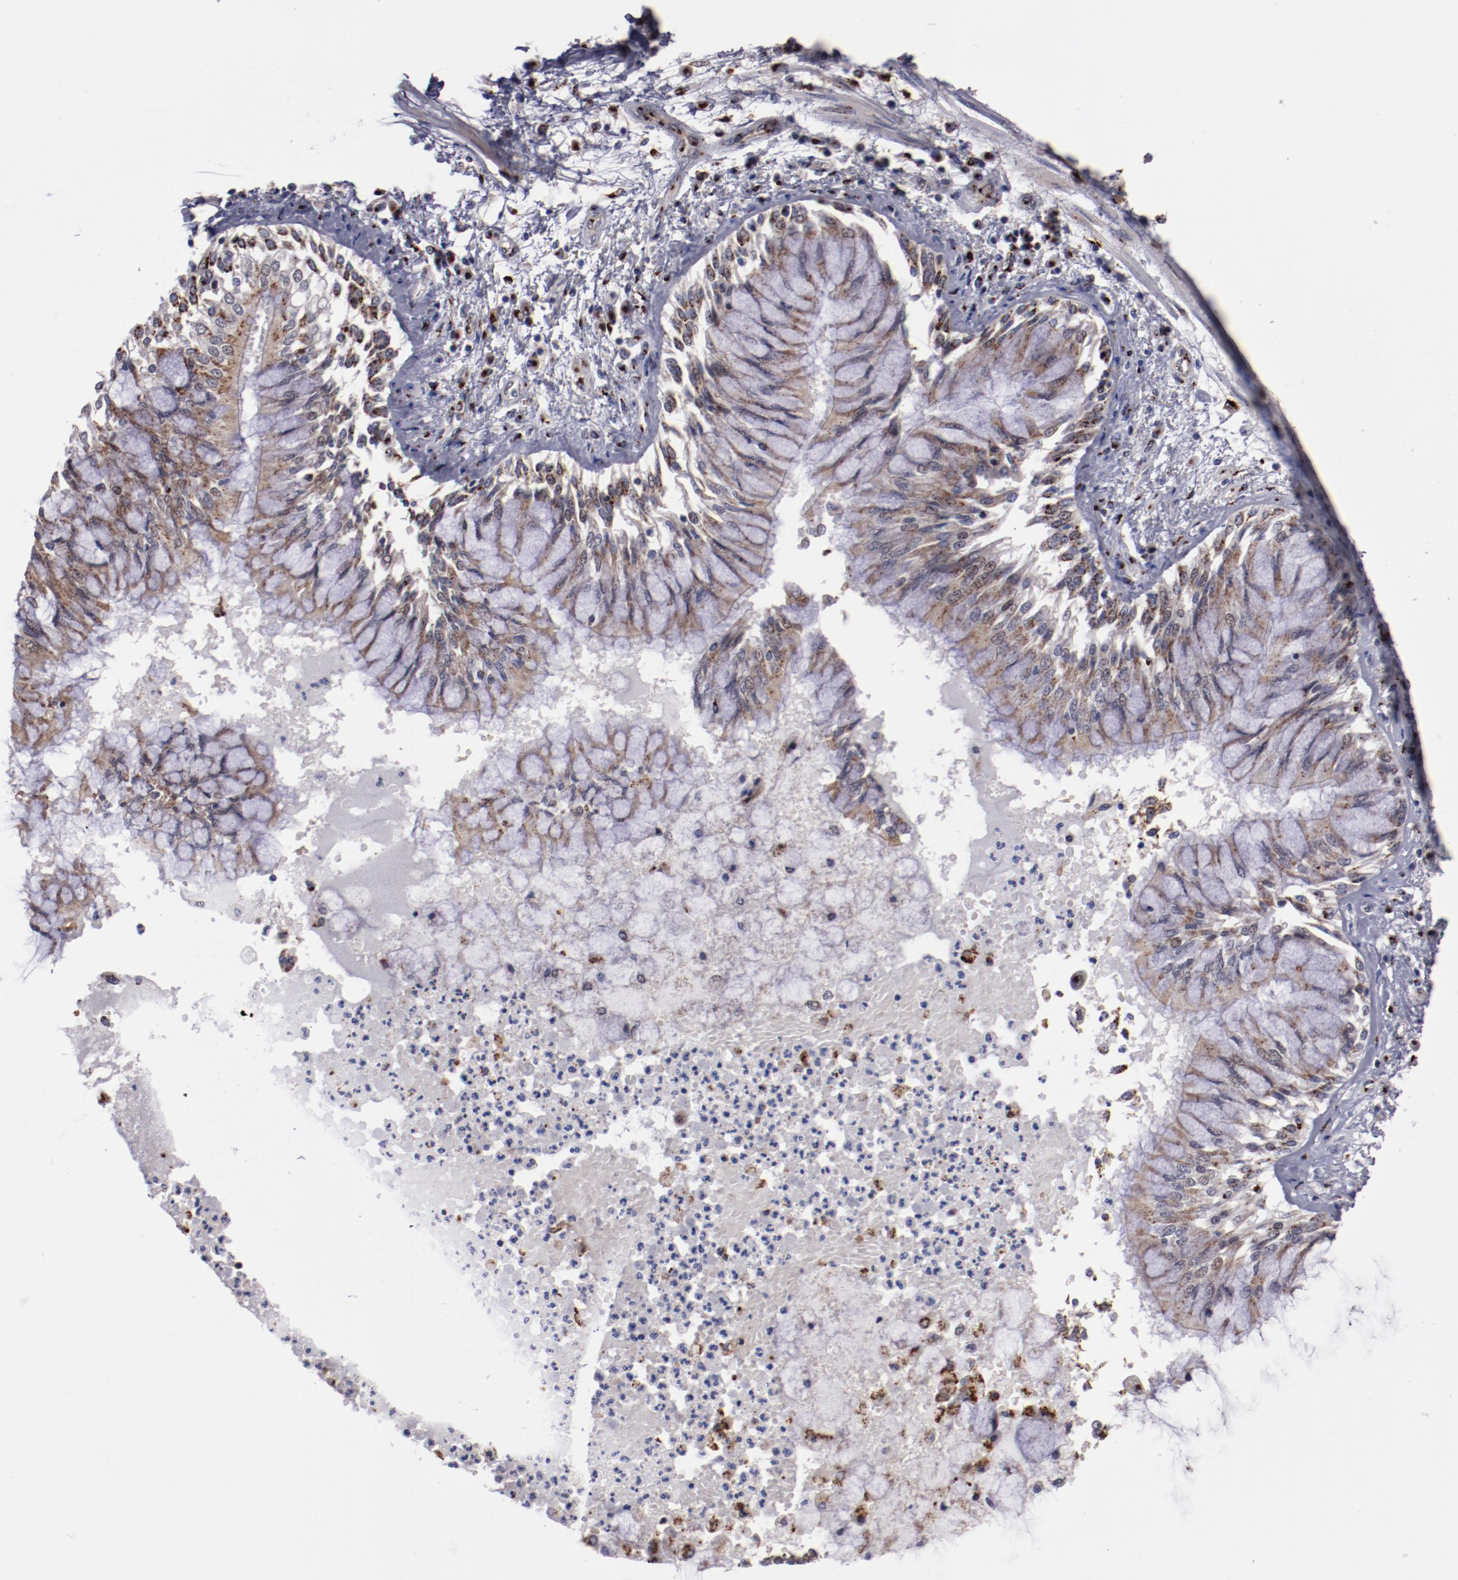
{"staining": {"intensity": "strong", "quantity": ">75%", "location": "cytoplasmic/membranous"}, "tissue": "bronchus", "cell_type": "Respiratory epithelial cells", "image_type": "normal", "snomed": [{"axis": "morphology", "description": "Normal tissue, NOS"}, {"axis": "topography", "description": "Cartilage tissue"}, {"axis": "topography", "description": "Bronchus"}, {"axis": "topography", "description": "Lung"}], "caption": "Protein expression analysis of unremarkable bronchus displays strong cytoplasmic/membranous staining in approximately >75% of respiratory epithelial cells.", "gene": "GOLIM4", "patient": {"sex": "female", "age": 49}}